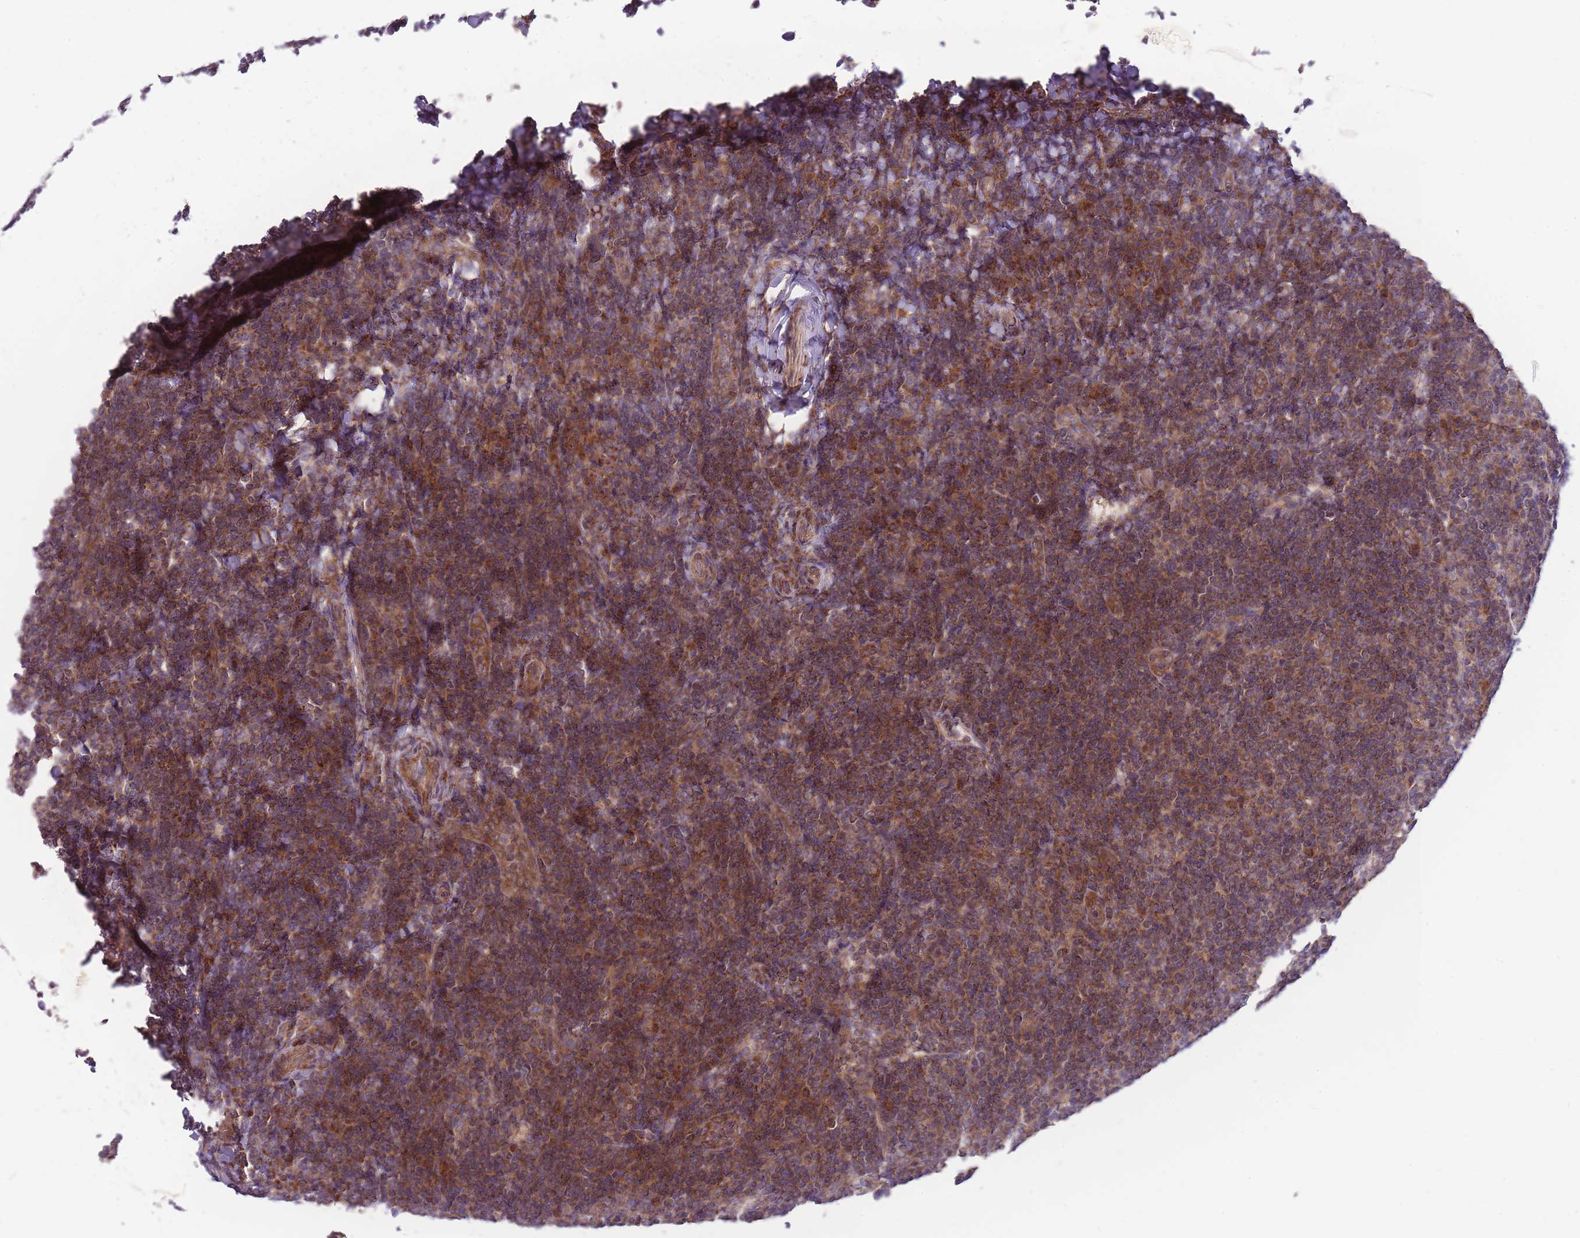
{"staining": {"intensity": "moderate", "quantity": ">75%", "location": "cytoplasmic/membranous"}, "tissue": "tonsil", "cell_type": "Germinal center cells", "image_type": "normal", "snomed": [{"axis": "morphology", "description": "Normal tissue, NOS"}, {"axis": "topography", "description": "Tonsil"}], "caption": "Immunohistochemistry (IHC) (DAB (3,3'-diaminobenzidine)) staining of benign tonsil shows moderate cytoplasmic/membranous protein positivity in about >75% of germinal center cells. (IHC, brightfield microscopy, high magnification).", "gene": "ANKRD10", "patient": {"sex": "male", "age": 17}}